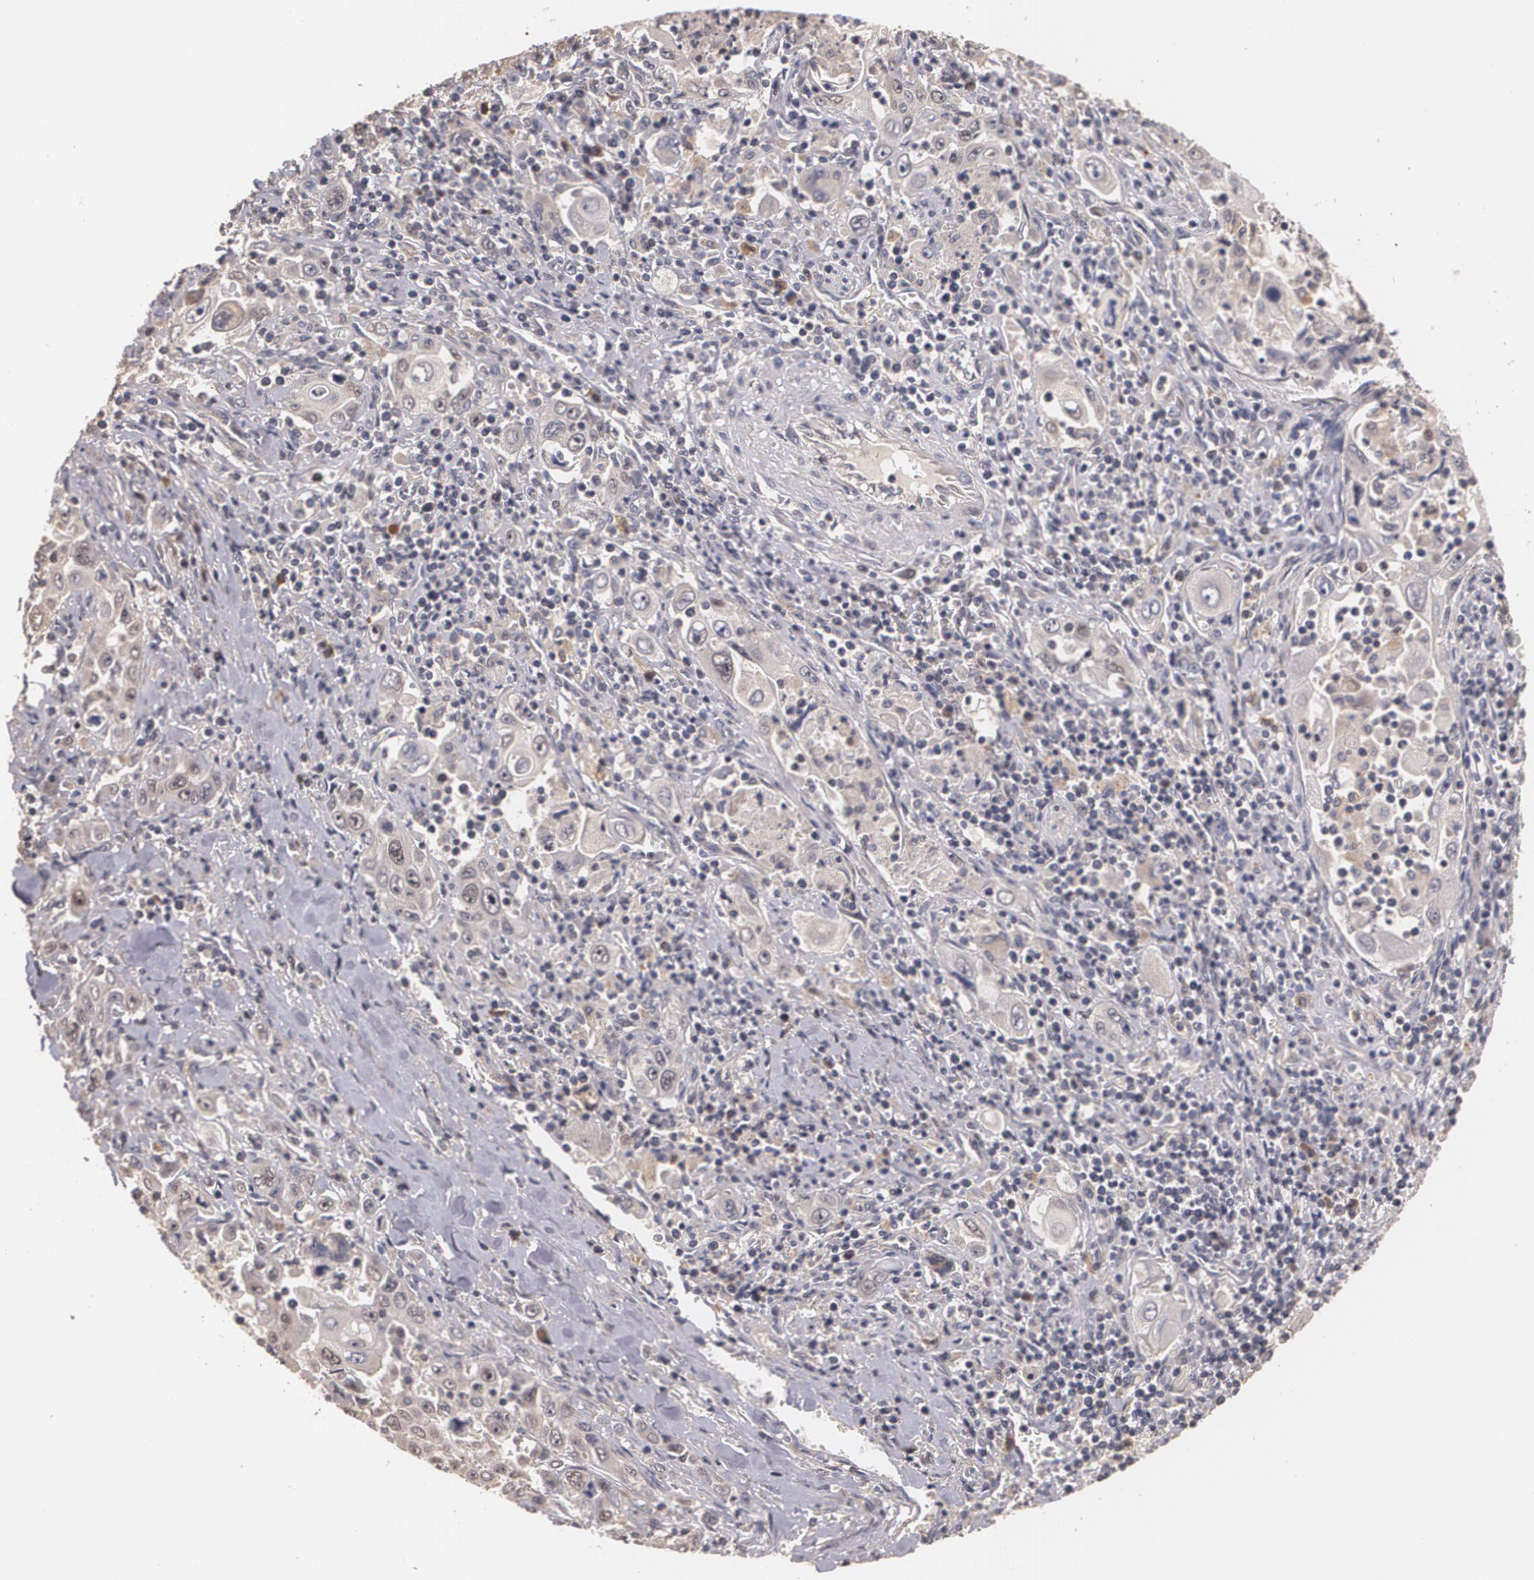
{"staining": {"intensity": "weak", "quantity": "25%-75%", "location": "cytoplasmic/membranous"}, "tissue": "pancreatic cancer", "cell_type": "Tumor cells", "image_type": "cancer", "snomed": [{"axis": "morphology", "description": "Adenocarcinoma, NOS"}, {"axis": "topography", "description": "Pancreas"}], "caption": "Immunohistochemistry image of pancreatic adenocarcinoma stained for a protein (brown), which reveals low levels of weak cytoplasmic/membranous positivity in approximately 25%-75% of tumor cells.", "gene": "BRCA1", "patient": {"sex": "male", "age": 70}}